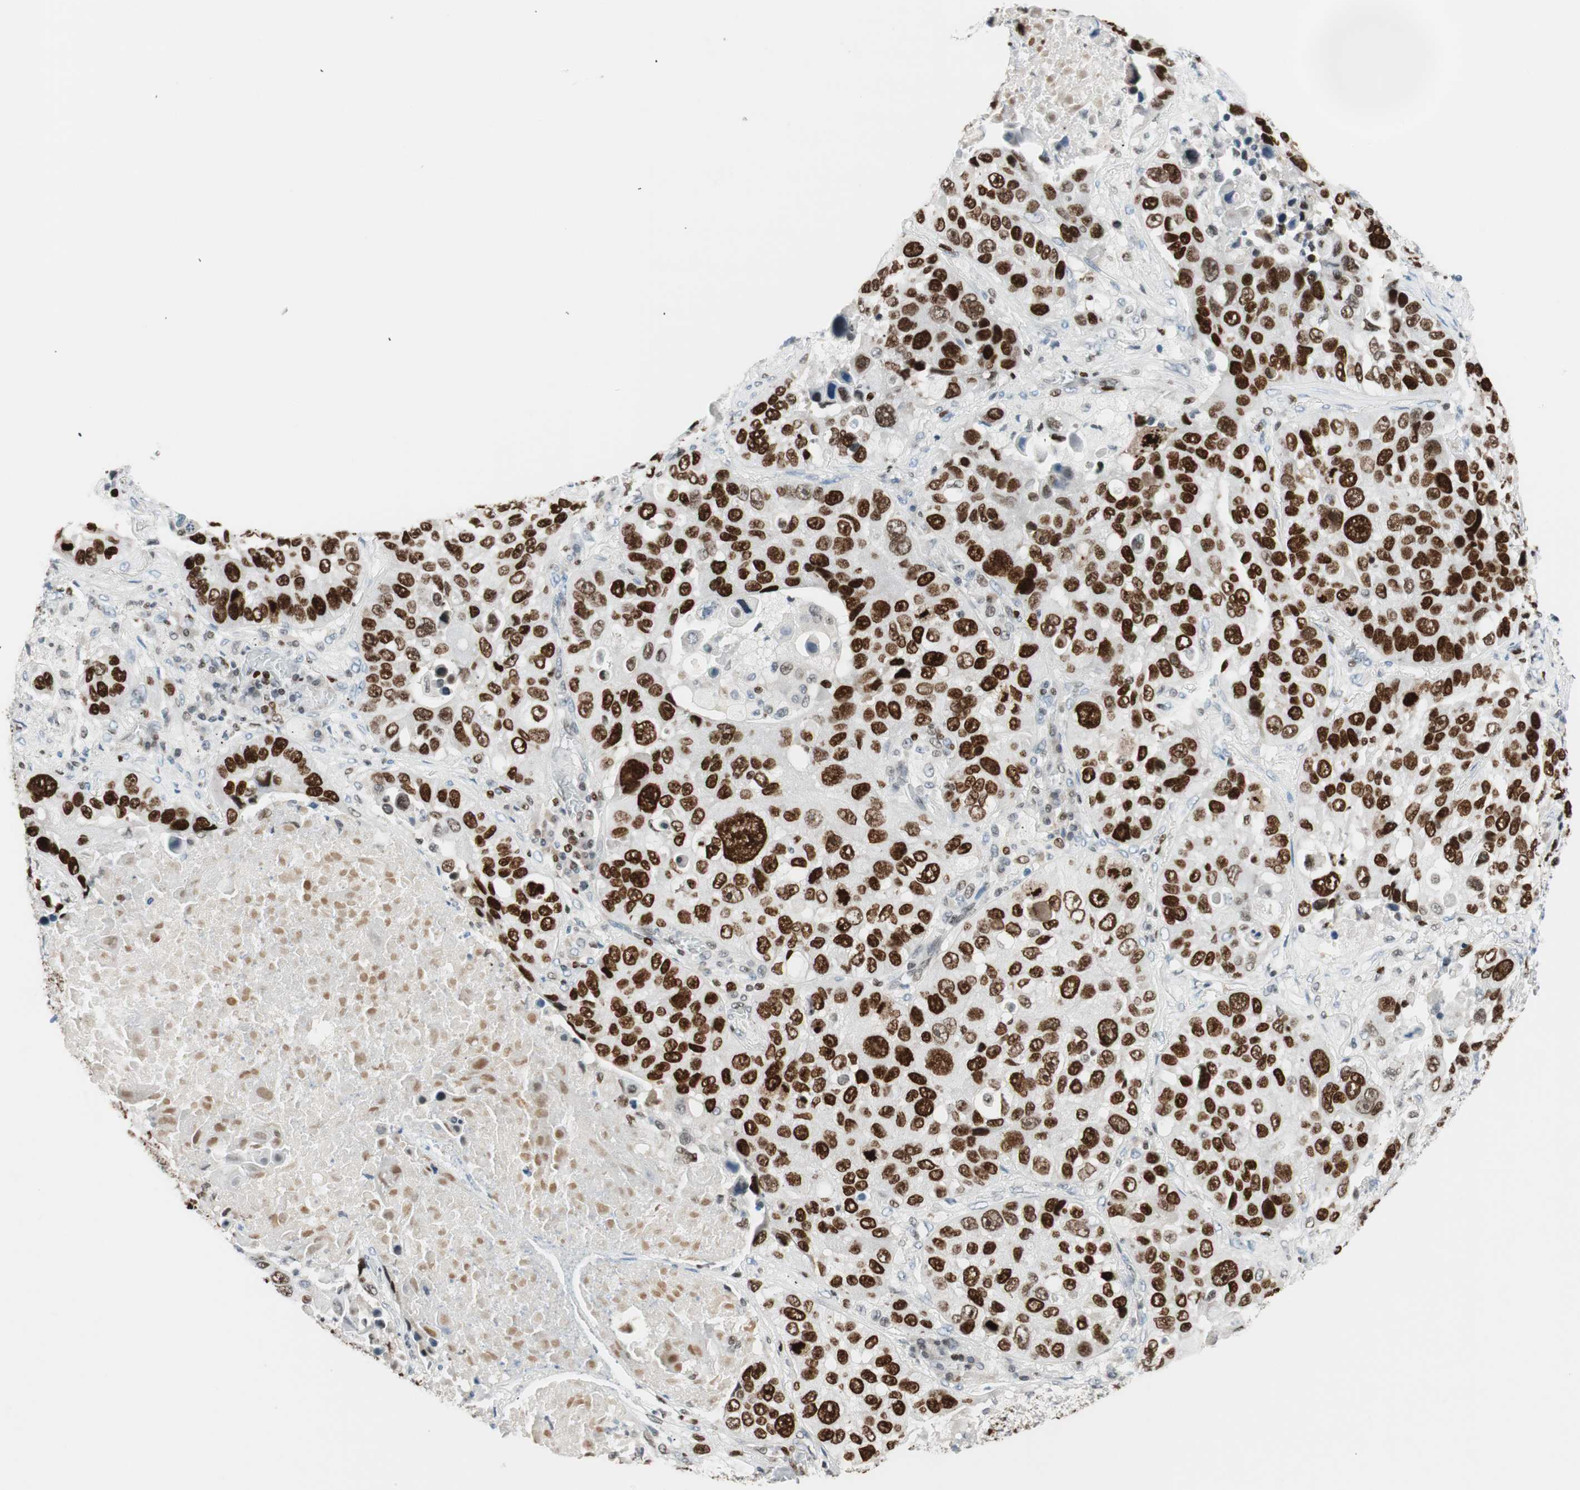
{"staining": {"intensity": "strong", "quantity": ">75%", "location": "nuclear"}, "tissue": "lung cancer", "cell_type": "Tumor cells", "image_type": "cancer", "snomed": [{"axis": "morphology", "description": "Squamous cell carcinoma, NOS"}, {"axis": "topography", "description": "Lung"}], "caption": "Lung cancer (squamous cell carcinoma) stained for a protein reveals strong nuclear positivity in tumor cells.", "gene": "EZH2", "patient": {"sex": "male", "age": 57}}